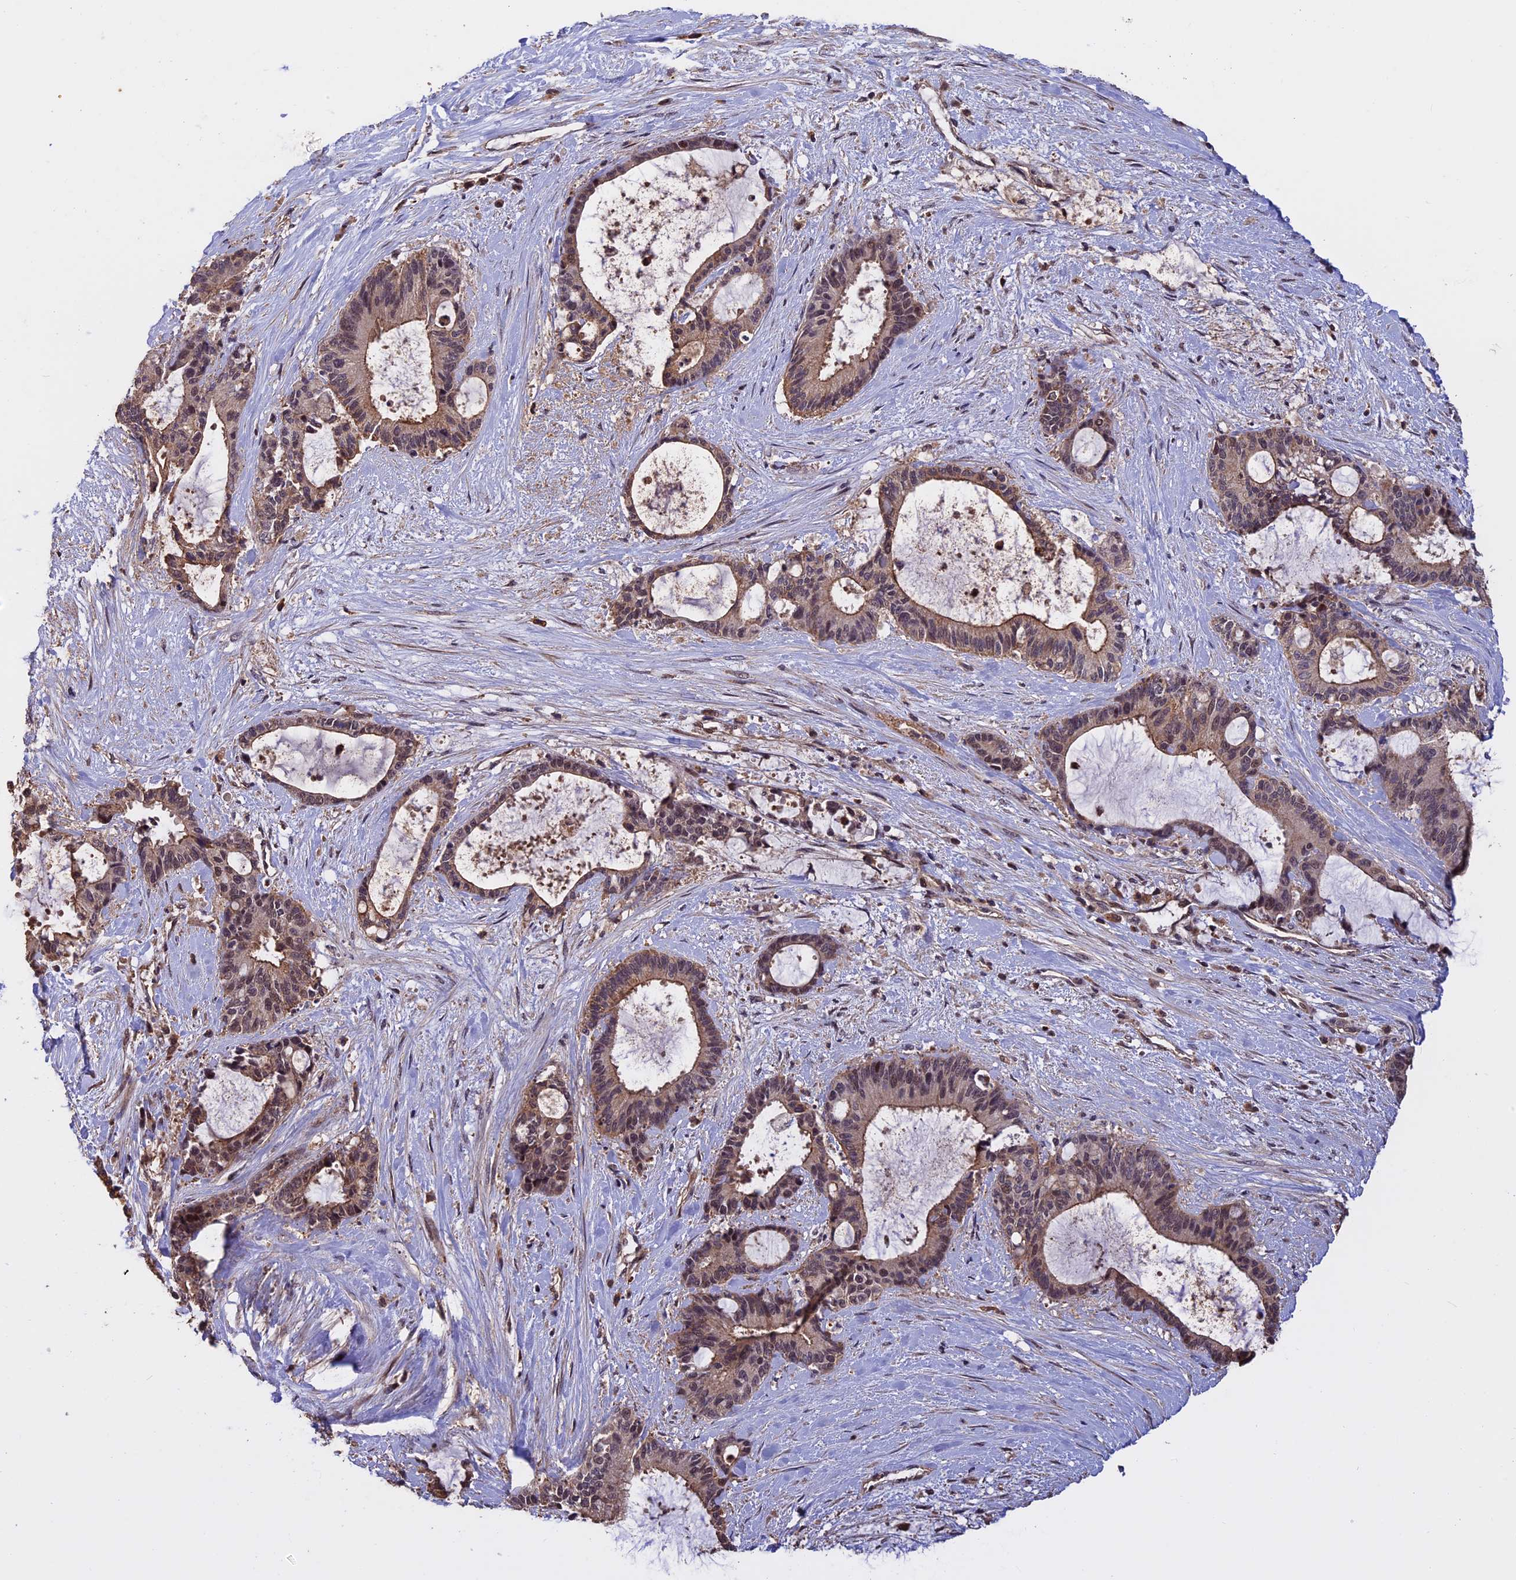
{"staining": {"intensity": "weak", "quantity": ">75%", "location": "cytoplasmic/membranous"}, "tissue": "liver cancer", "cell_type": "Tumor cells", "image_type": "cancer", "snomed": [{"axis": "morphology", "description": "Normal tissue, NOS"}, {"axis": "morphology", "description": "Cholangiocarcinoma"}, {"axis": "topography", "description": "Liver"}, {"axis": "topography", "description": "Peripheral nerve tissue"}], "caption": "A low amount of weak cytoplasmic/membranous positivity is seen in about >75% of tumor cells in liver cancer tissue.", "gene": "PKD2L2", "patient": {"sex": "female", "age": 73}}